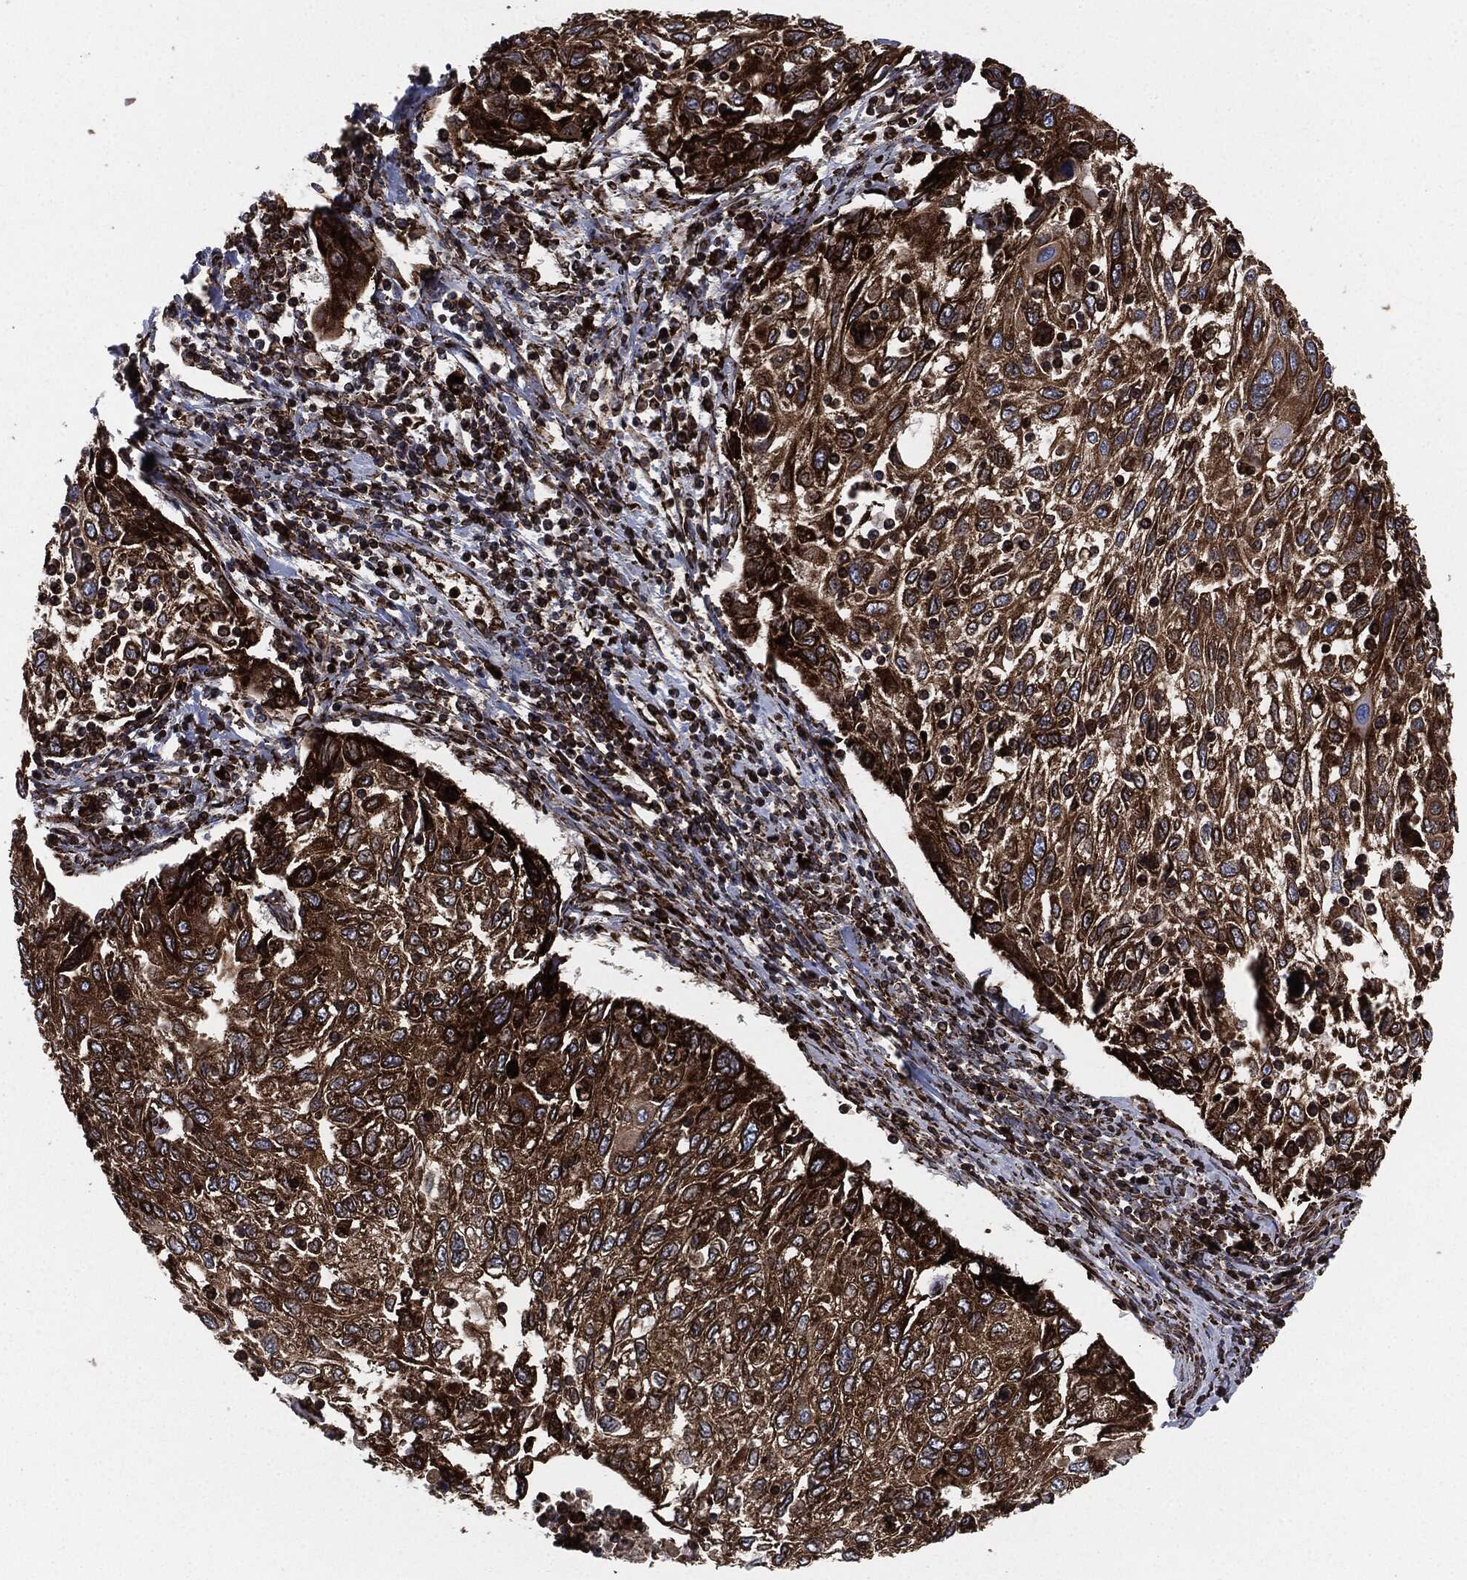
{"staining": {"intensity": "strong", "quantity": ">75%", "location": "cytoplasmic/membranous"}, "tissue": "cervical cancer", "cell_type": "Tumor cells", "image_type": "cancer", "snomed": [{"axis": "morphology", "description": "Squamous cell carcinoma, NOS"}, {"axis": "topography", "description": "Cervix"}], "caption": "Strong cytoplasmic/membranous expression is seen in about >75% of tumor cells in cervical cancer (squamous cell carcinoma).", "gene": "CALR", "patient": {"sex": "female", "age": 70}}